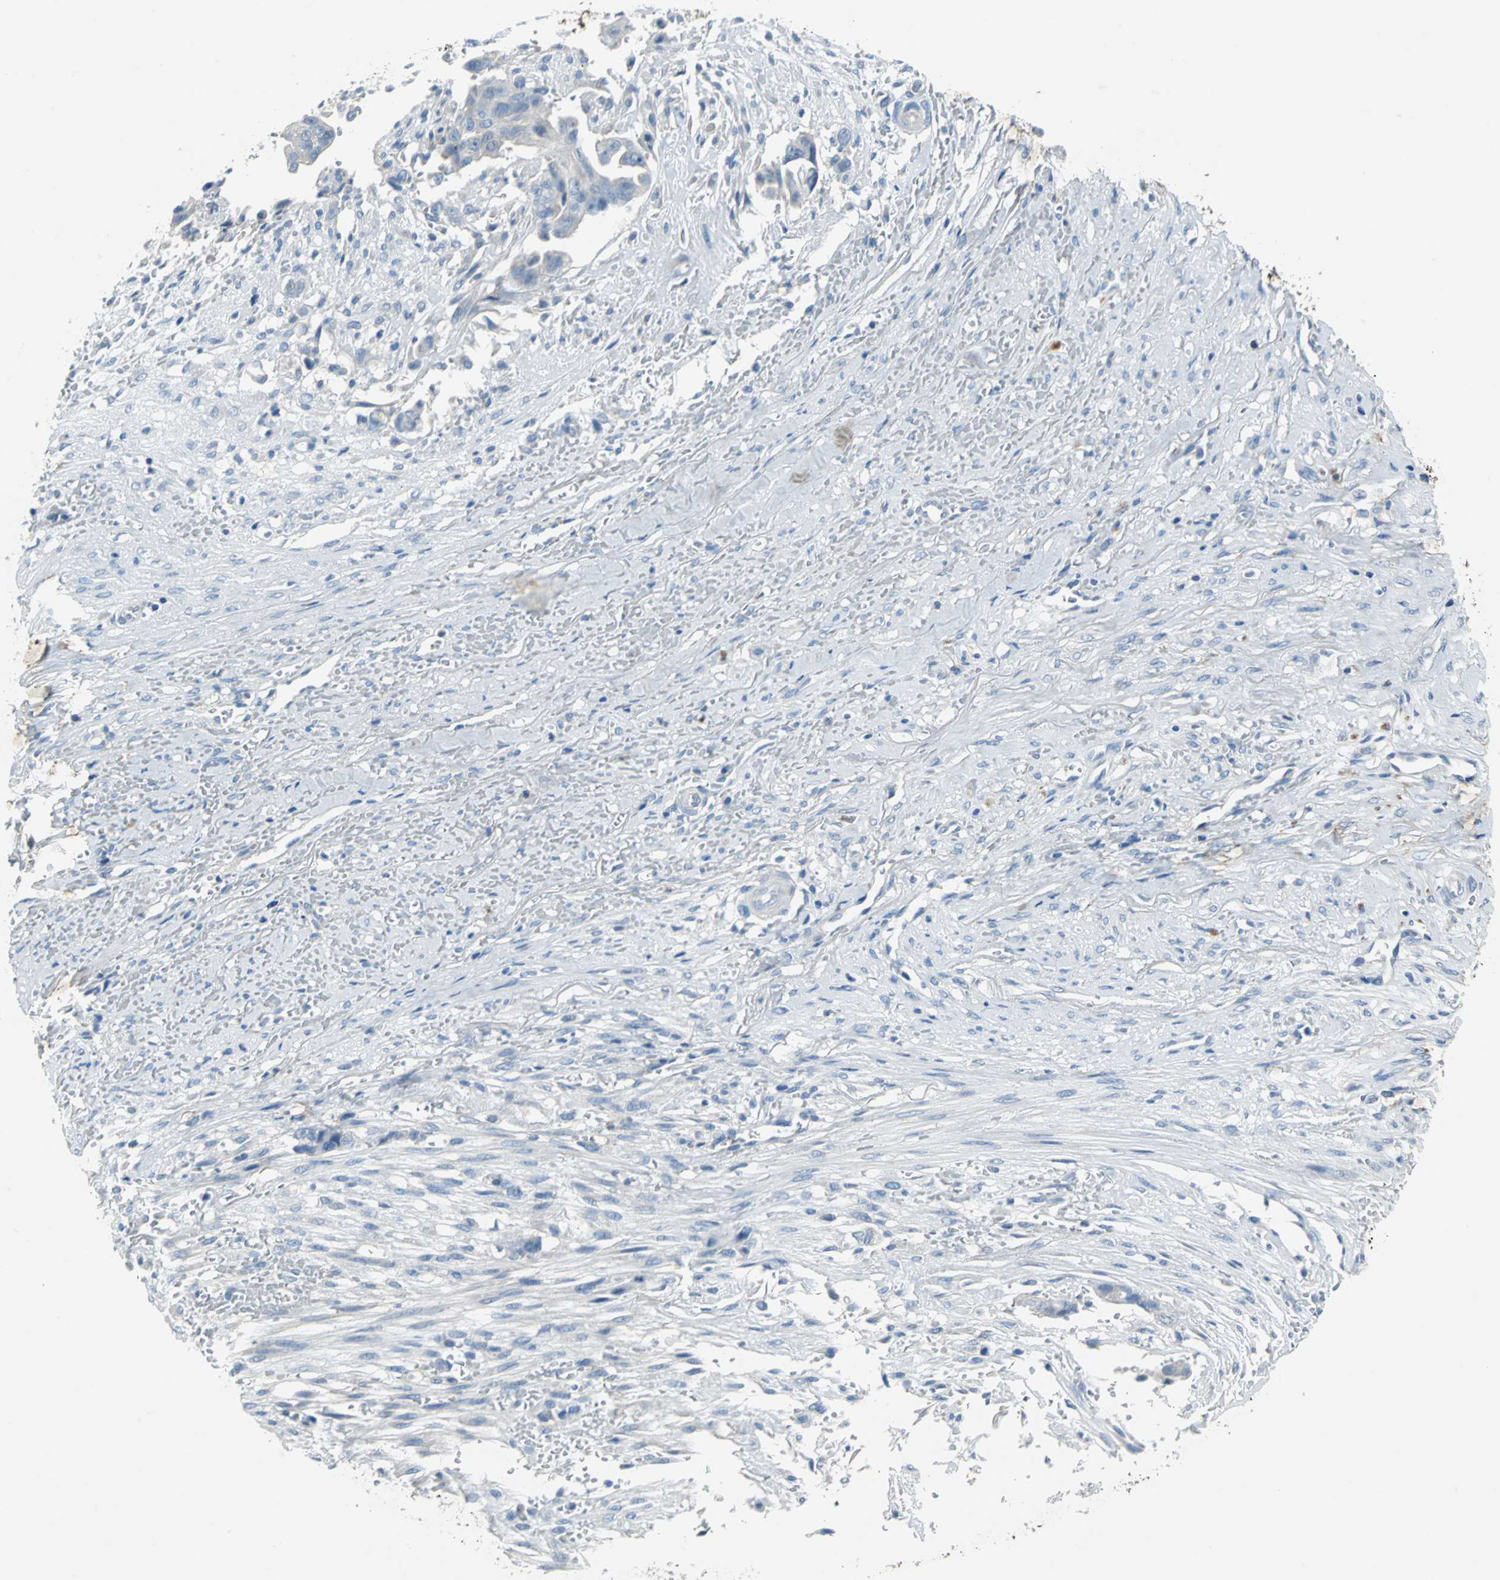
{"staining": {"intensity": "negative", "quantity": "none", "location": "none"}, "tissue": "liver cancer", "cell_type": "Tumor cells", "image_type": "cancer", "snomed": [{"axis": "morphology", "description": "Cholangiocarcinoma"}, {"axis": "topography", "description": "Liver"}], "caption": "Tumor cells show no significant protein staining in liver cancer (cholangiocarcinoma).", "gene": "PTGDS", "patient": {"sex": "female", "age": 70}}